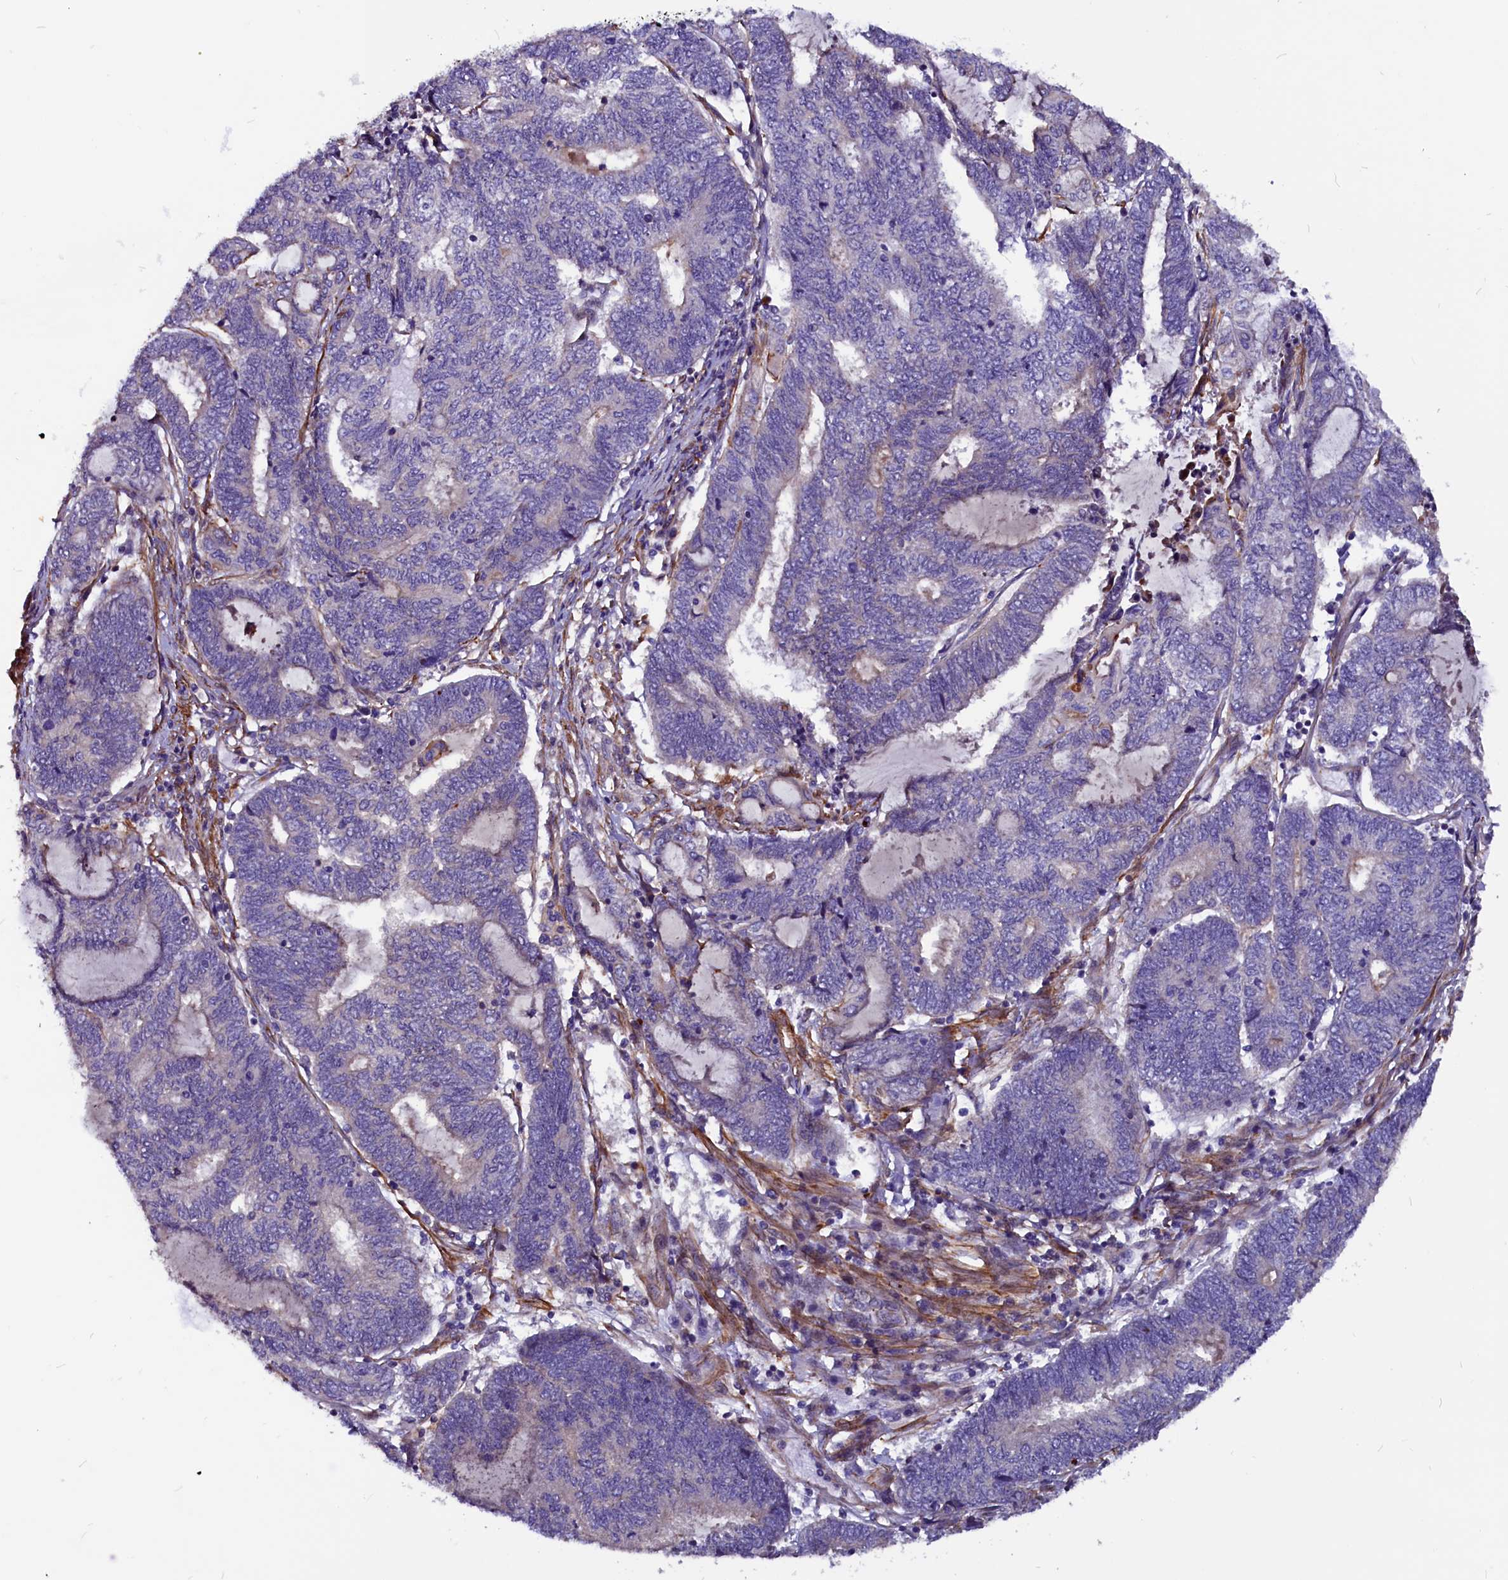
{"staining": {"intensity": "negative", "quantity": "none", "location": "none"}, "tissue": "endometrial cancer", "cell_type": "Tumor cells", "image_type": "cancer", "snomed": [{"axis": "morphology", "description": "Adenocarcinoma, NOS"}, {"axis": "topography", "description": "Uterus"}, {"axis": "topography", "description": "Endometrium"}], "caption": "High power microscopy image of an IHC micrograph of endometrial adenocarcinoma, revealing no significant expression in tumor cells. (DAB (3,3'-diaminobenzidine) immunohistochemistry visualized using brightfield microscopy, high magnification).", "gene": "ZNF749", "patient": {"sex": "female", "age": 70}}